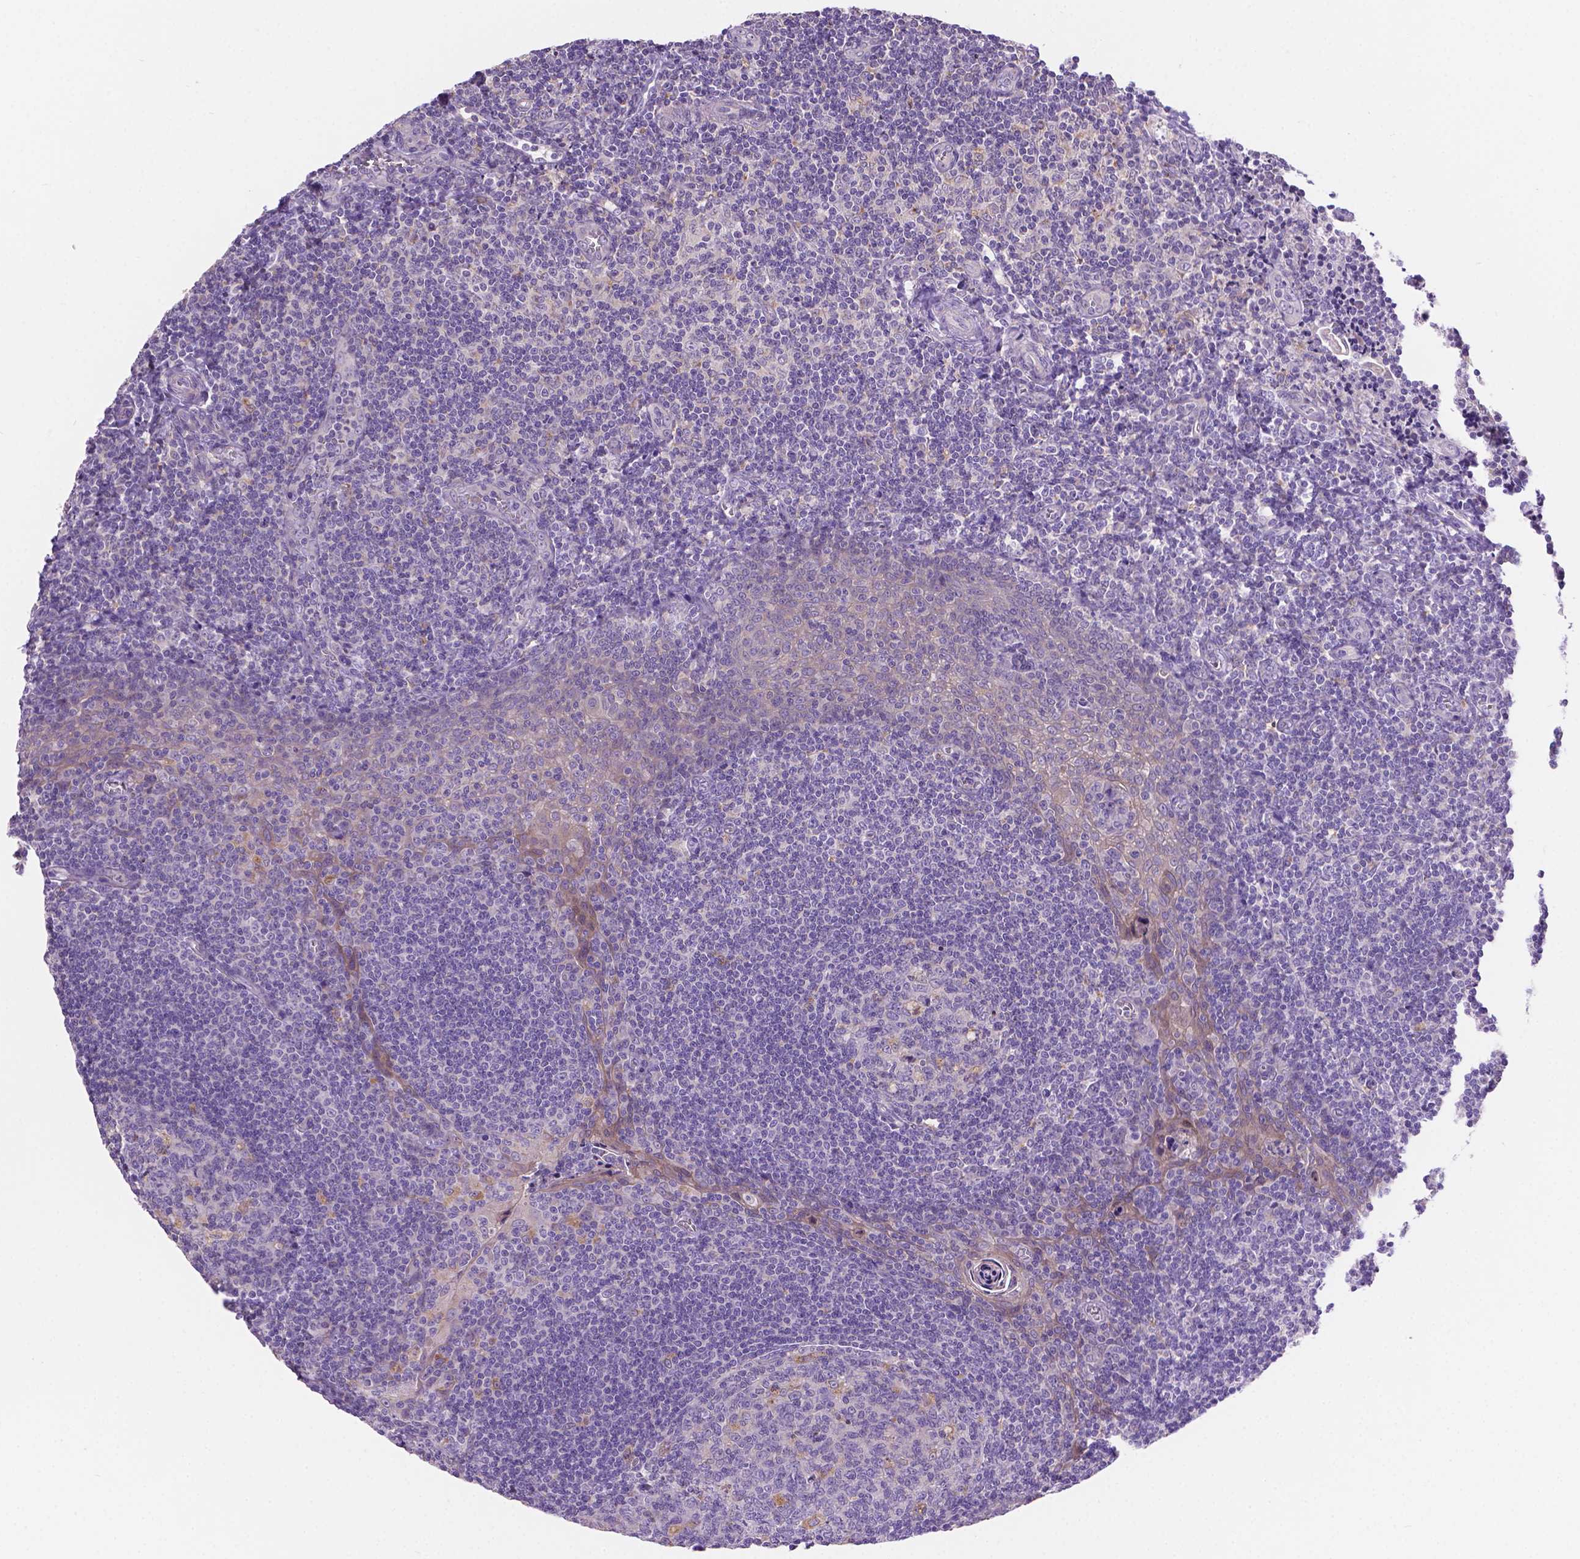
{"staining": {"intensity": "negative", "quantity": "none", "location": "none"}, "tissue": "tonsil", "cell_type": "Germinal center cells", "image_type": "normal", "snomed": [{"axis": "morphology", "description": "Normal tissue, NOS"}, {"axis": "morphology", "description": "Inflammation, NOS"}, {"axis": "topography", "description": "Tonsil"}], "caption": "Normal tonsil was stained to show a protein in brown. There is no significant expression in germinal center cells. (DAB IHC visualized using brightfield microscopy, high magnification).", "gene": "CDH7", "patient": {"sex": "female", "age": 31}}